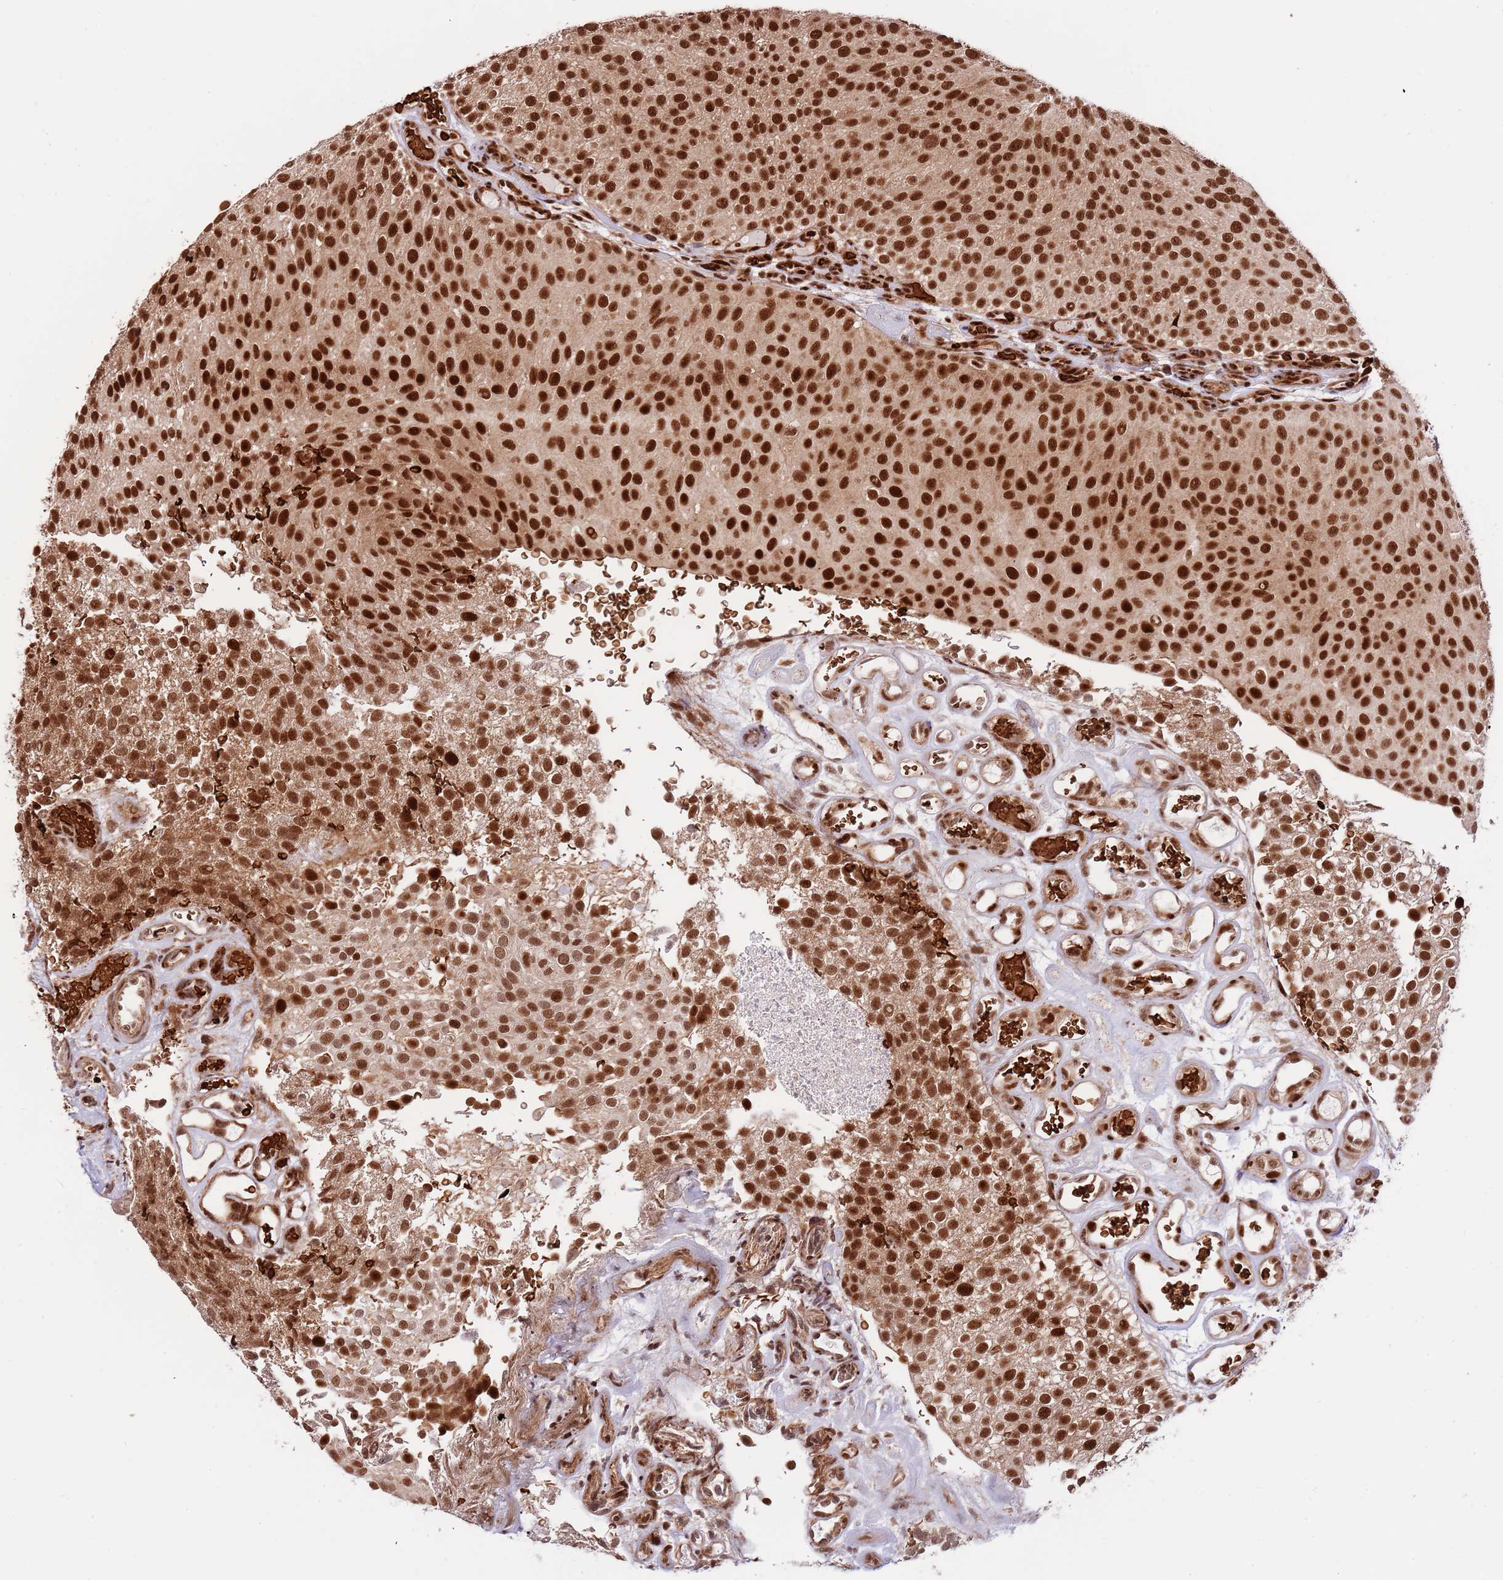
{"staining": {"intensity": "strong", "quantity": ">75%", "location": "nuclear"}, "tissue": "urothelial cancer", "cell_type": "Tumor cells", "image_type": "cancer", "snomed": [{"axis": "morphology", "description": "Urothelial carcinoma, Low grade"}, {"axis": "topography", "description": "Urinary bladder"}], "caption": "Tumor cells display high levels of strong nuclear expression in approximately >75% of cells in low-grade urothelial carcinoma.", "gene": "RIF1", "patient": {"sex": "male", "age": 78}}